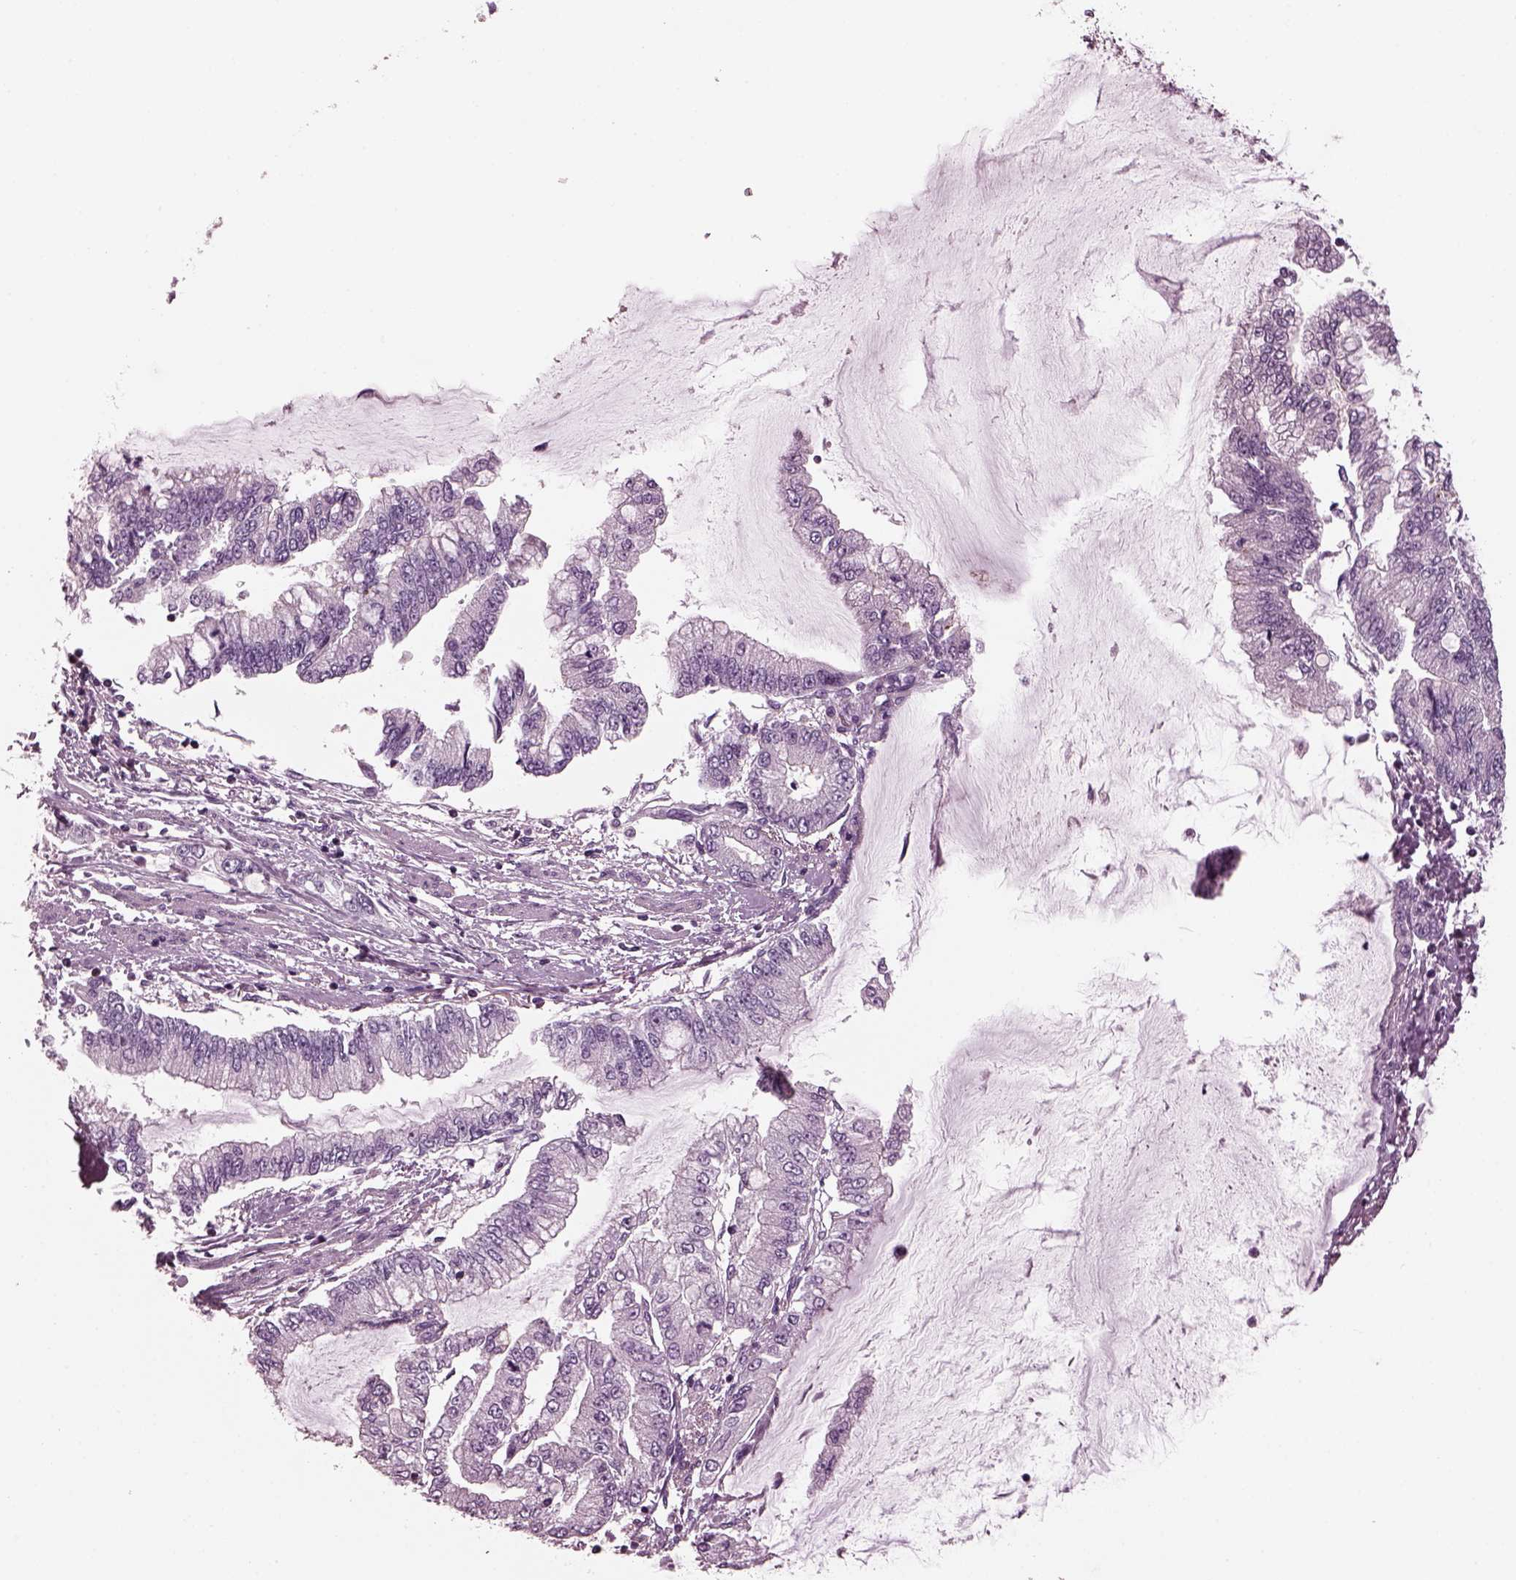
{"staining": {"intensity": "negative", "quantity": "none", "location": "none"}, "tissue": "stomach cancer", "cell_type": "Tumor cells", "image_type": "cancer", "snomed": [{"axis": "morphology", "description": "Adenocarcinoma, NOS"}, {"axis": "topography", "description": "Stomach, upper"}], "caption": "Immunohistochemistry (IHC) micrograph of stomach cancer stained for a protein (brown), which shows no expression in tumor cells. Nuclei are stained in blue.", "gene": "GDF11", "patient": {"sex": "female", "age": 74}}